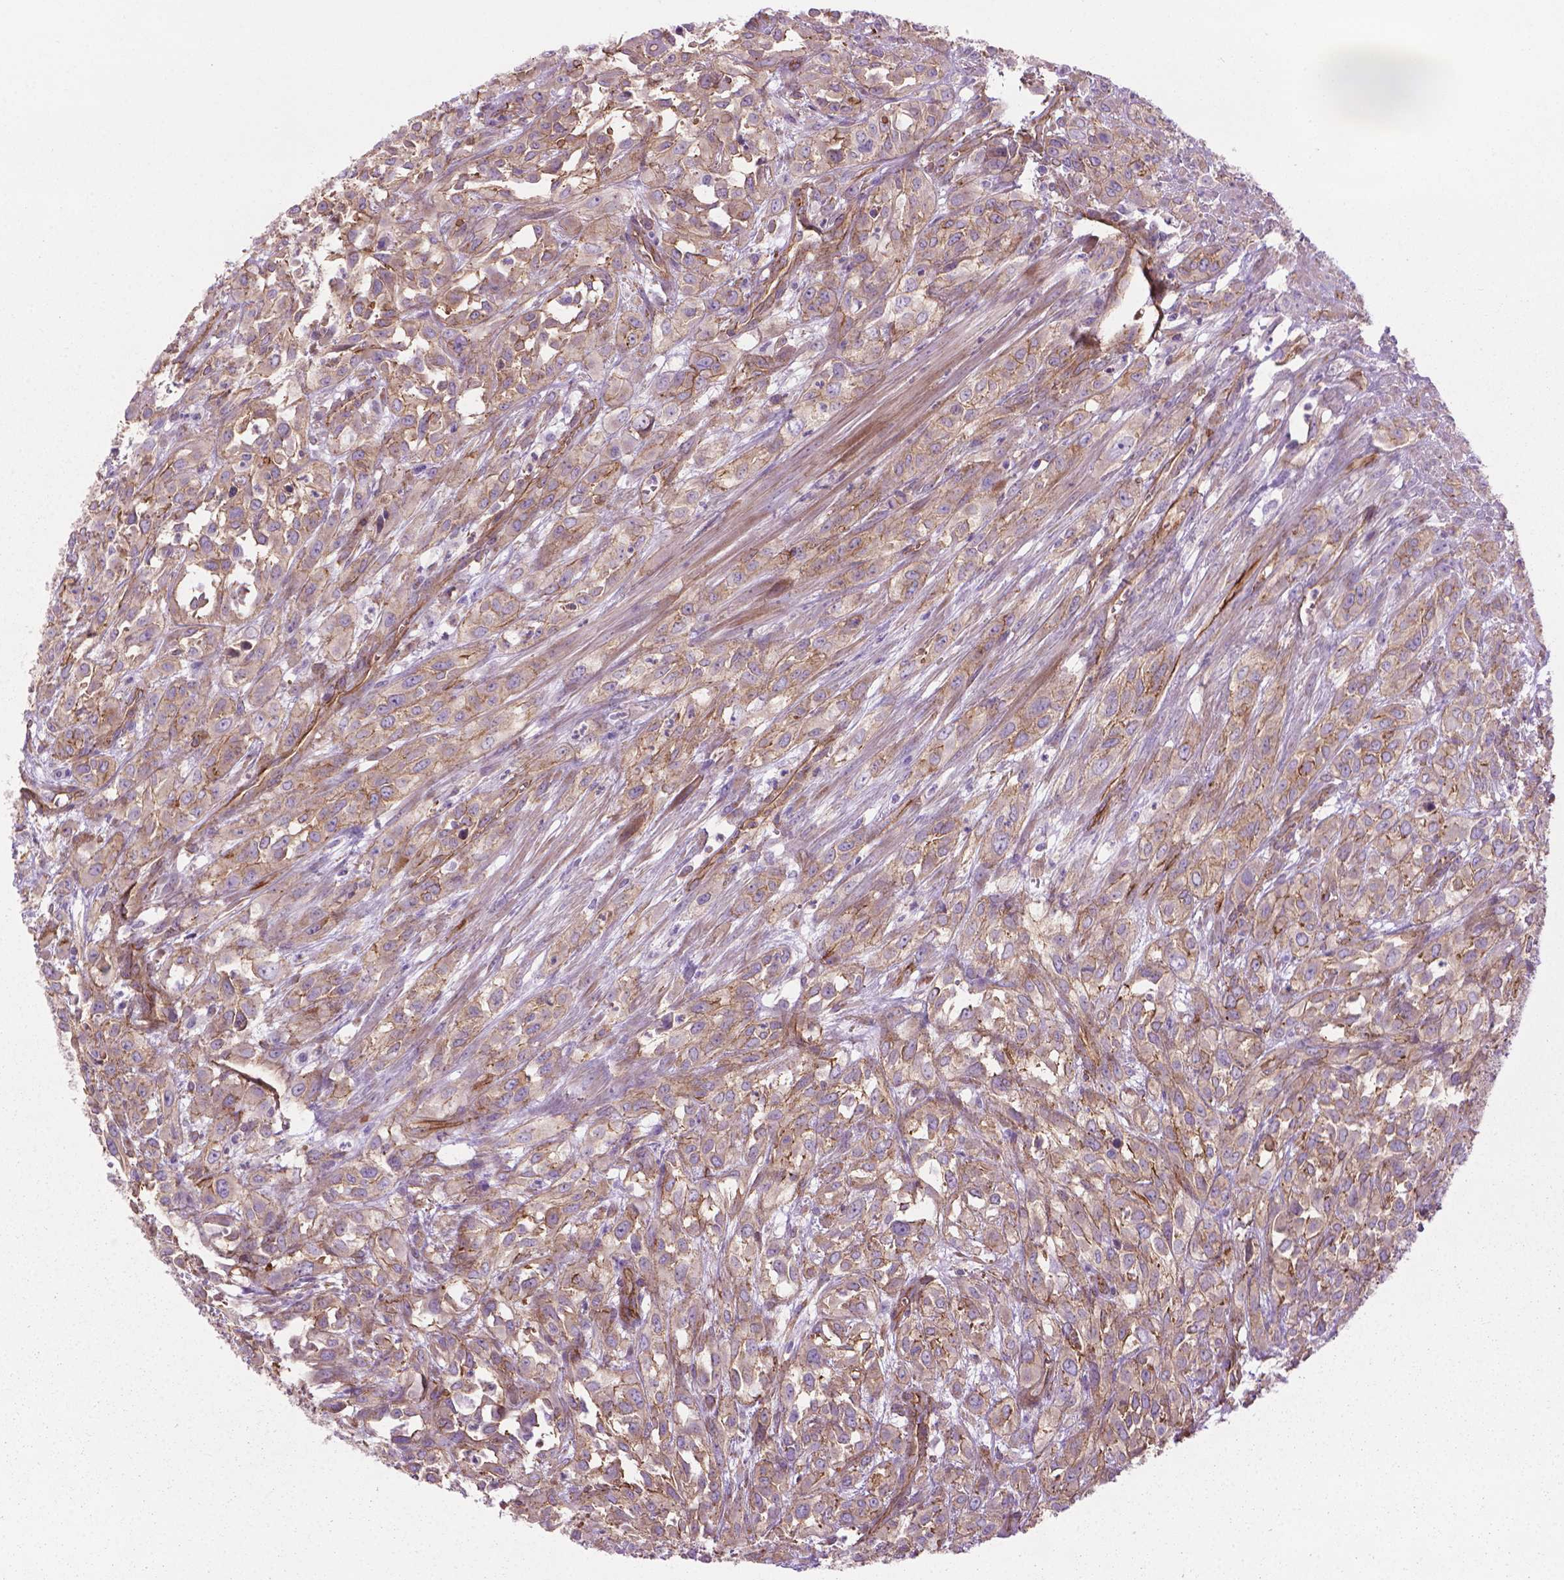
{"staining": {"intensity": "weak", "quantity": "25%-75%", "location": "cytoplasmic/membranous"}, "tissue": "urothelial cancer", "cell_type": "Tumor cells", "image_type": "cancer", "snomed": [{"axis": "morphology", "description": "Urothelial carcinoma, High grade"}, {"axis": "topography", "description": "Urinary bladder"}], "caption": "Weak cytoplasmic/membranous expression for a protein is identified in approximately 25%-75% of tumor cells of urothelial carcinoma (high-grade) using immunohistochemistry (IHC).", "gene": "TENT5A", "patient": {"sex": "male", "age": 67}}